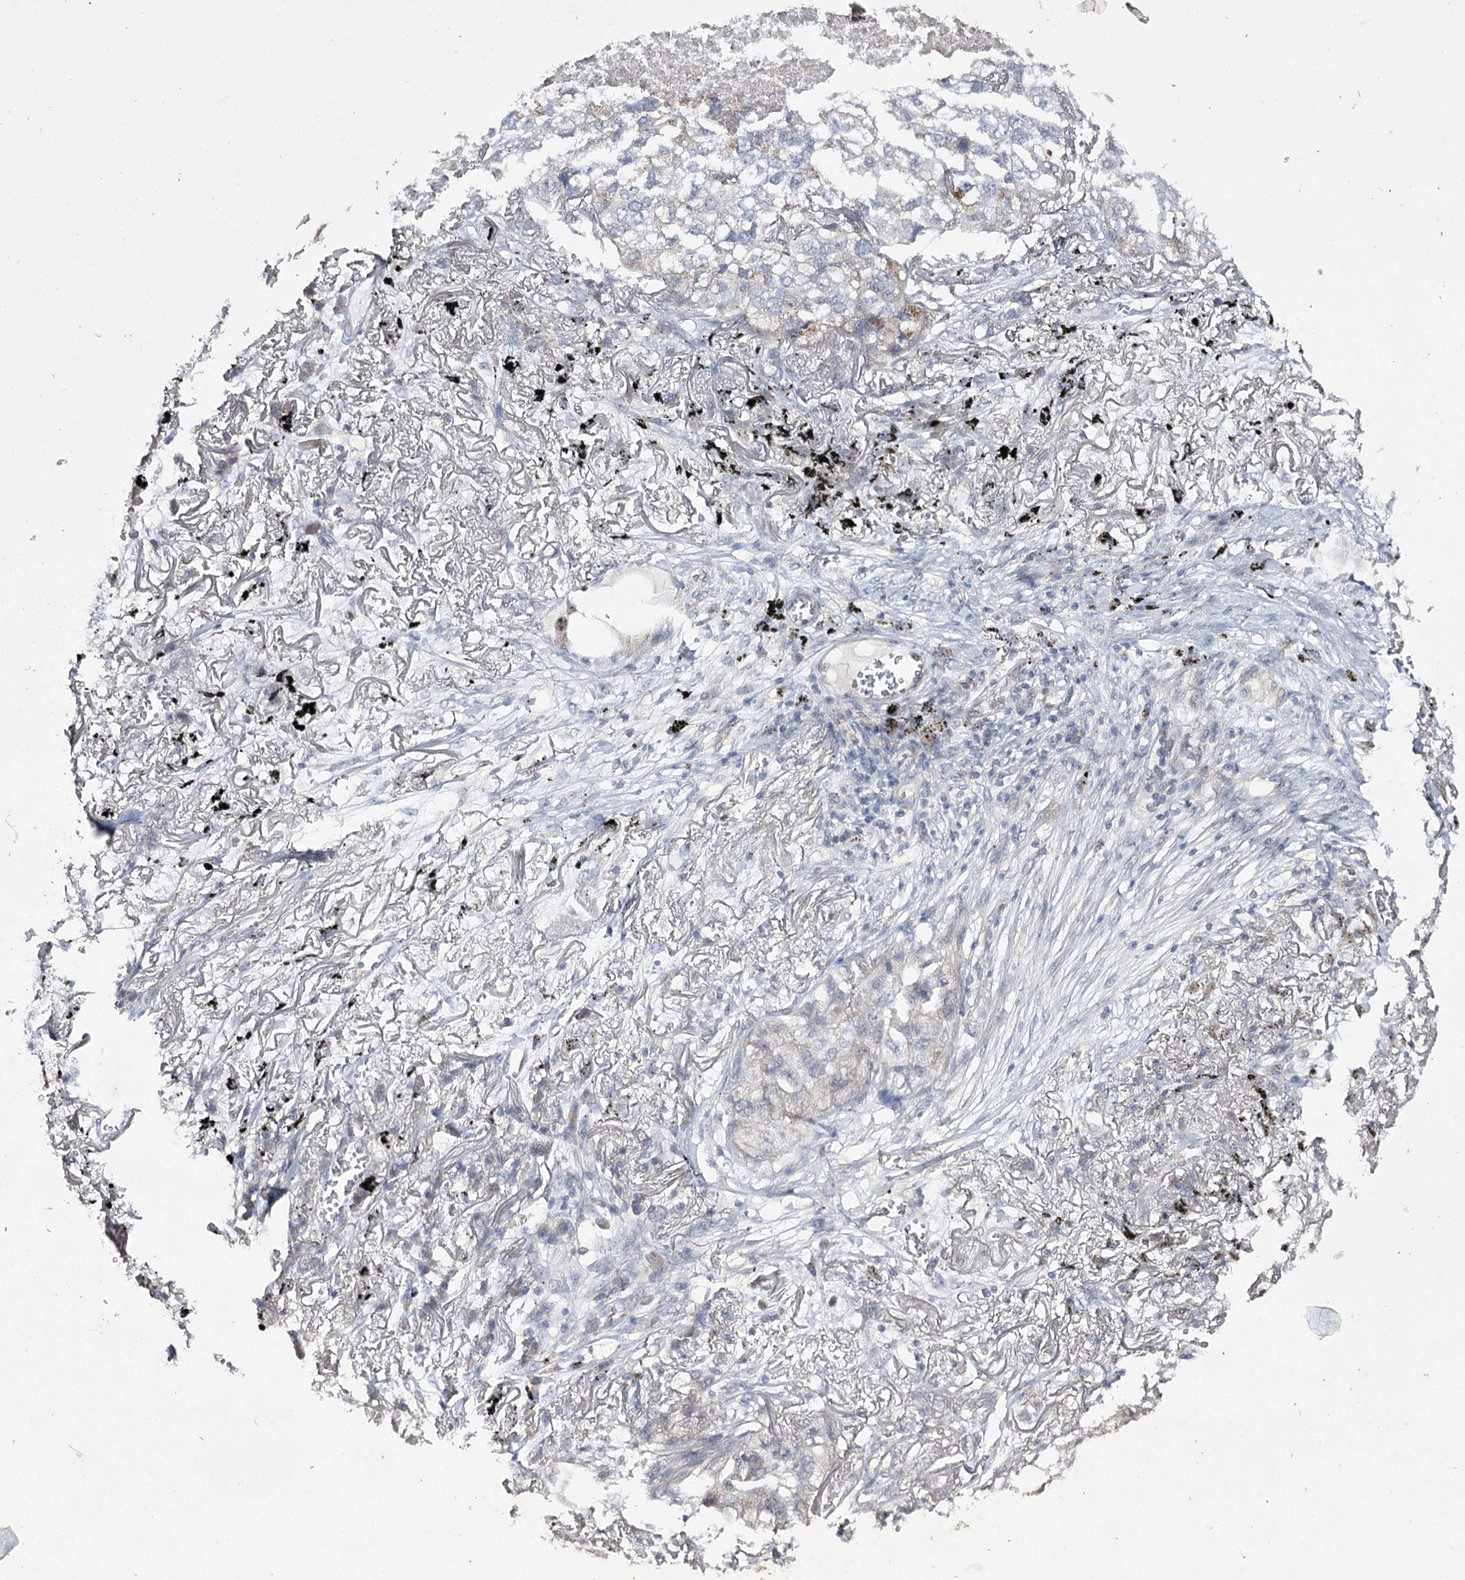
{"staining": {"intensity": "negative", "quantity": "none", "location": "none"}, "tissue": "lung cancer", "cell_type": "Tumor cells", "image_type": "cancer", "snomed": [{"axis": "morphology", "description": "Adenocarcinoma, NOS"}, {"axis": "topography", "description": "Lung"}], "caption": "The image demonstrates no staining of tumor cells in lung cancer.", "gene": "BCR", "patient": {"sex": "male", "age": 65}}